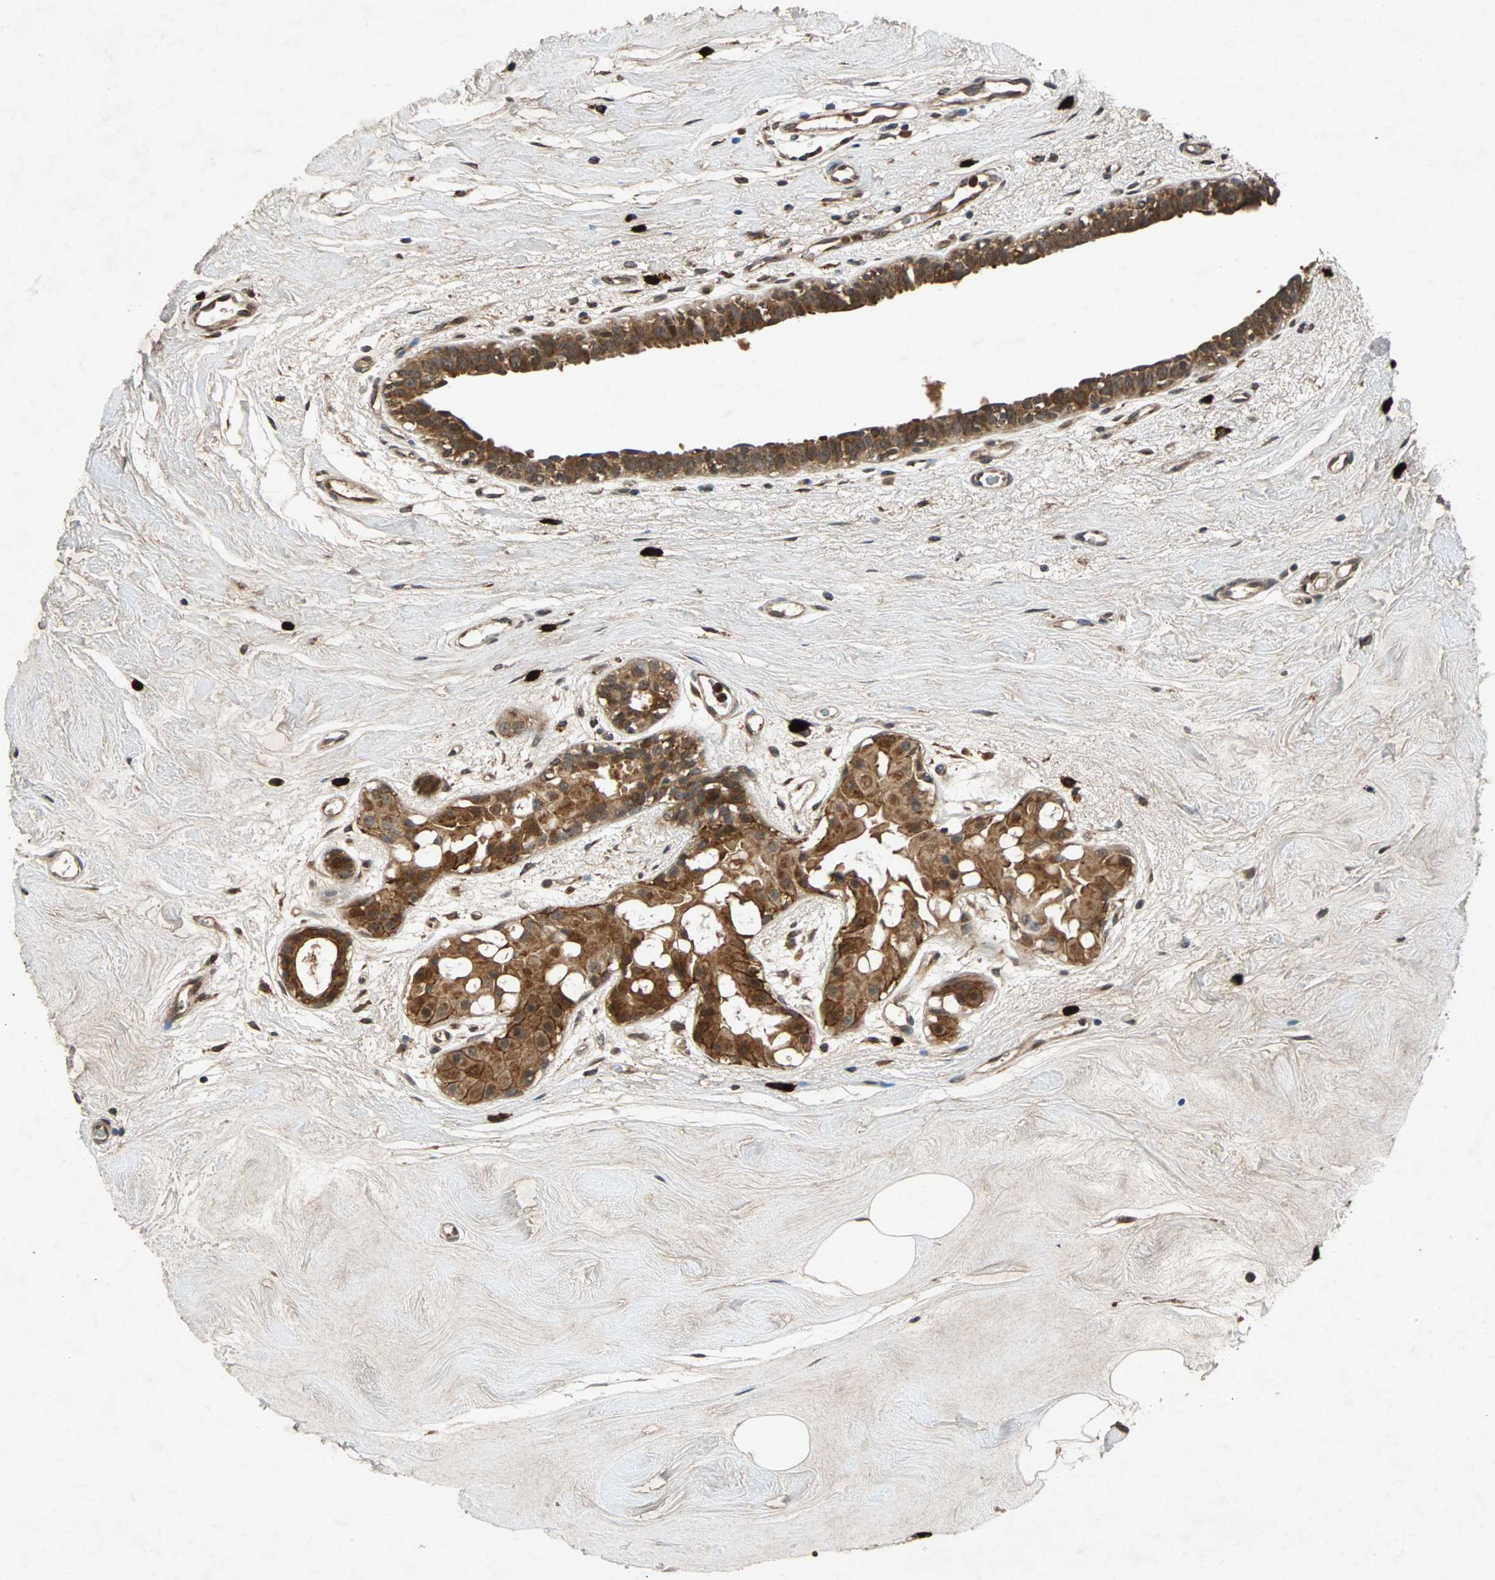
{"staining": {"intensity": "strong", "quantity": ">75%", "location": "cytoplasmic/membranous,nuclear"}, "tissue": "breast cancer", "cell_type": "Tumor cells", "image_type": "cancer", "snomed": [{"axis": "morphology", "description": "Duct carcinoma"}, {"axis": "topography", "description": "Breast"}], "caption": "A brown stain labels strong cytoplasmic/membranous and nuclear expression of a protein in breast intraductal carcinoma tumor cells.", "gene": "USP31", "patient": {"sex": "female", "age": 40}}